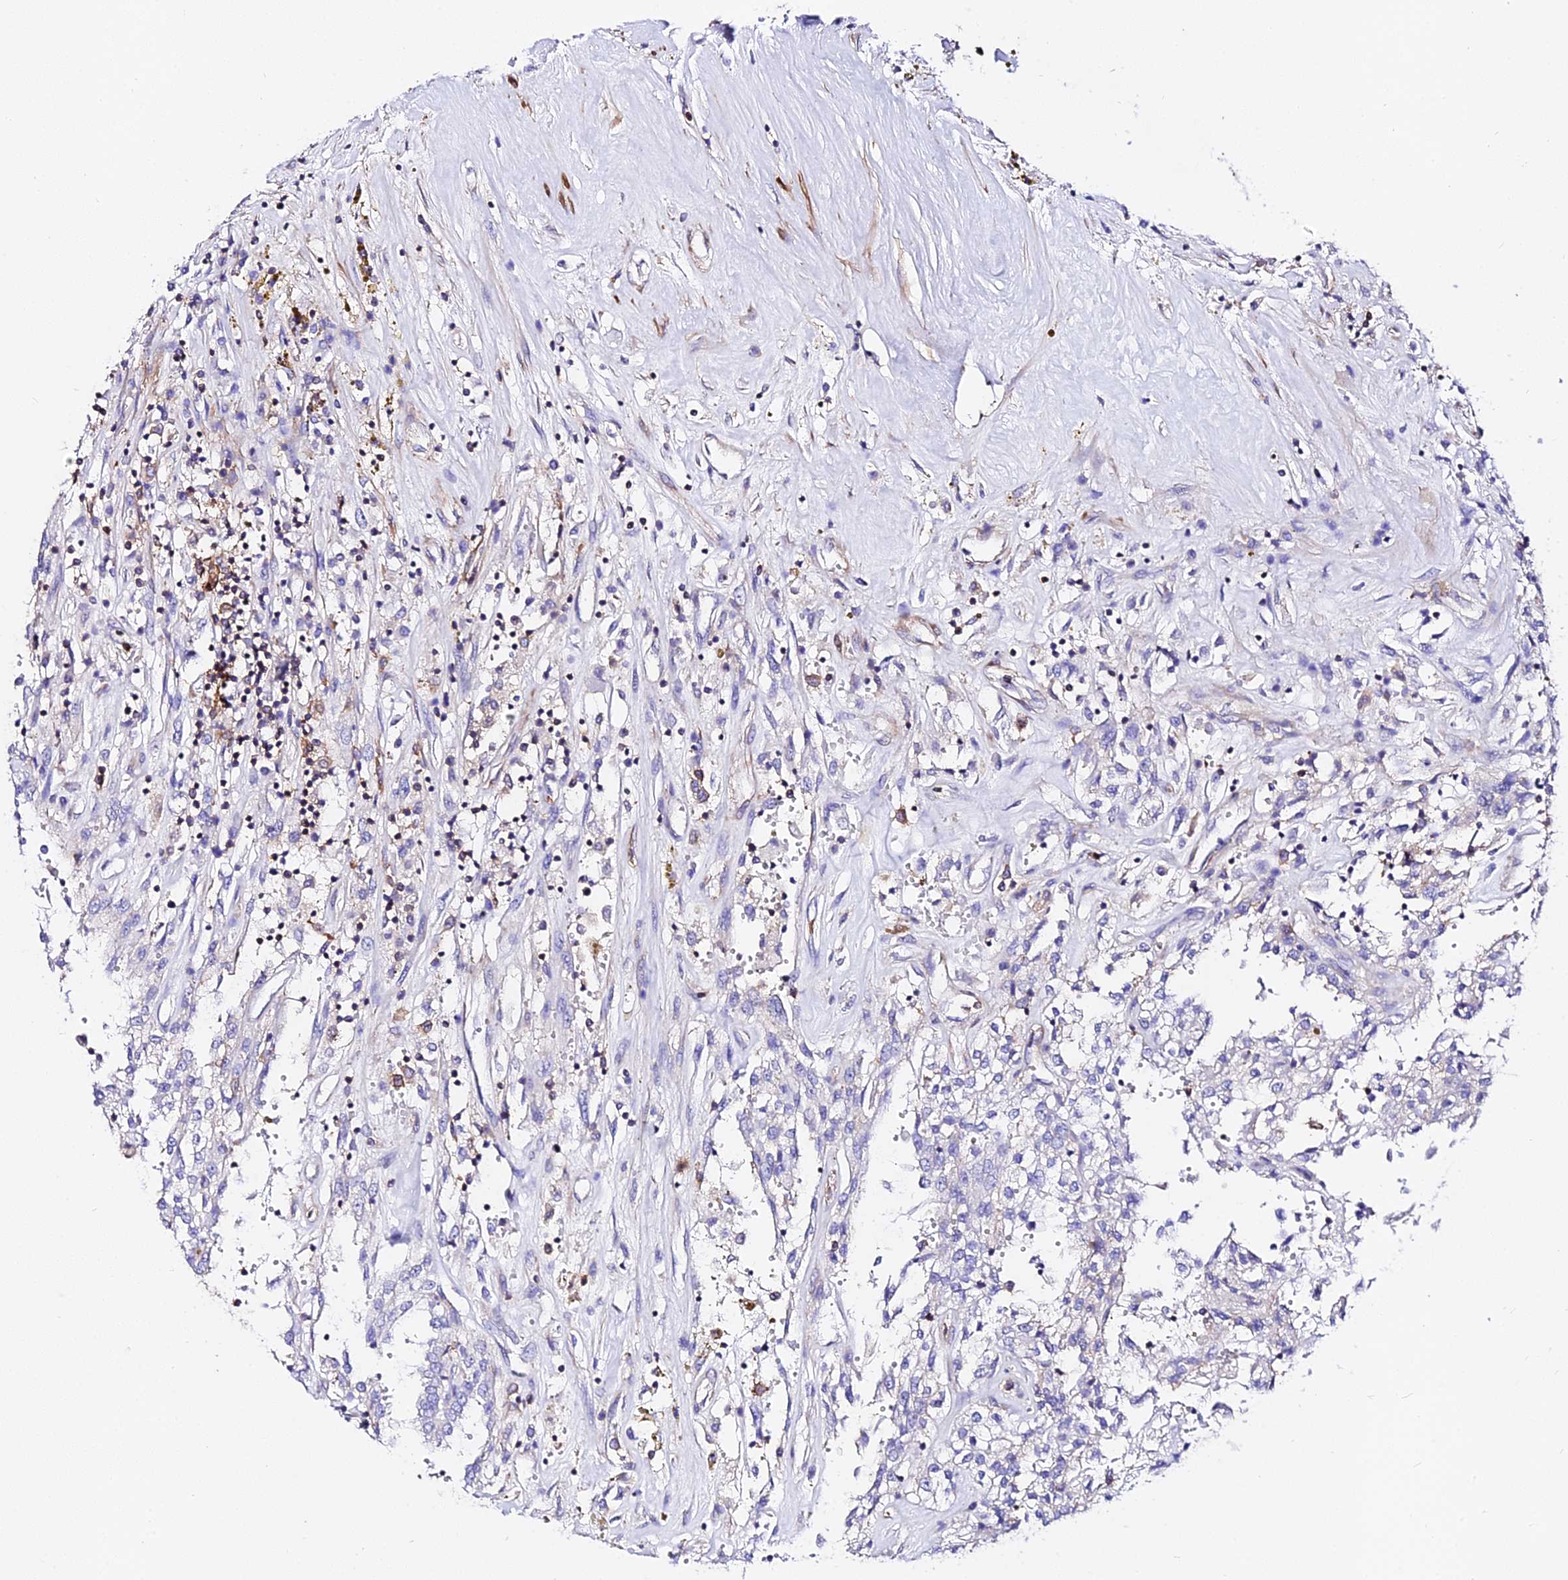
{"staining": {"intensity": "negative", "quantity": "none", "location": "none"}, "tissue": "renal cancer", "cell_type": "Tumor cells", "image_type": "cancer", "snomed": [{"axis": "morphology", "description": "Adenocarcinoma, NOS"}, {"axis": "topography", "description": "Kidney"}], "caption": "This is an IHC micrograph of renal cancer (adenocarcinoma). There is no staining in tumor cells.", "gene": "CSRP1", "patient": {"sex": "female", "age": 52}}